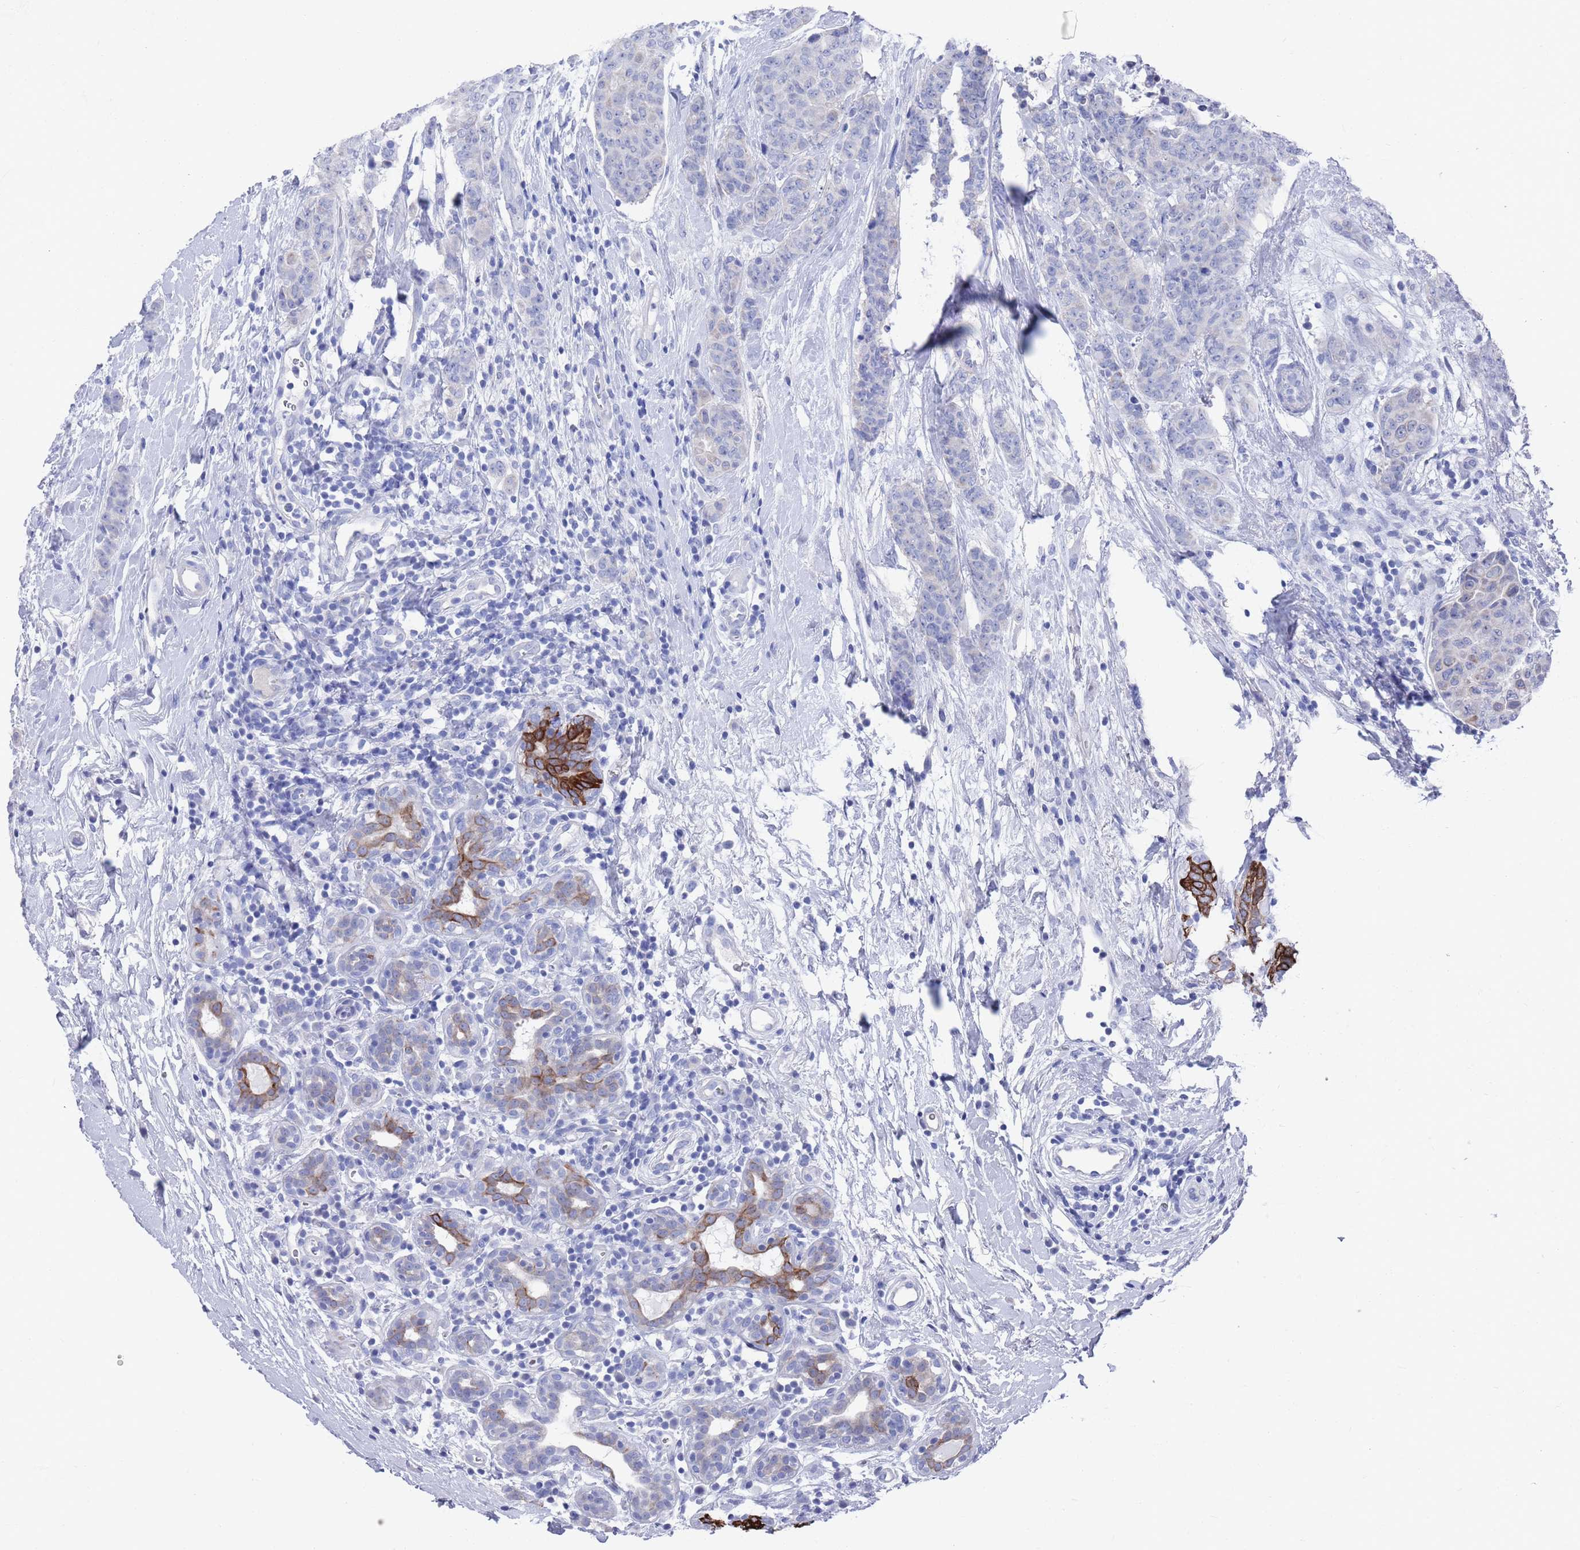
{"staining": {"intensity": "negative", "quantity": "none", "location": "none"}, "tissue": "breast cancer", "cell_type": "Tumor cells", "image_type": "cancer", "snomed": [{"axis": "morphology", "description": "Duct carcinoma"}, {"axis": "topography", "description": "Breast"}], "caption": "A high-resolution image shows immunohistochemistry staining of breast cancer (invasive ductal carcinoma), which reveals no significant positivity in tumor cells. (Stains: DAB (3,3'-diaminobenzidine) immunohistochemistry (IHC) with hematoxylin counter stain, Microscopy: brightfield microscopy at high magnification).", "gene": "MTMR2", "patient": {"sex": "female", "age": 40}}